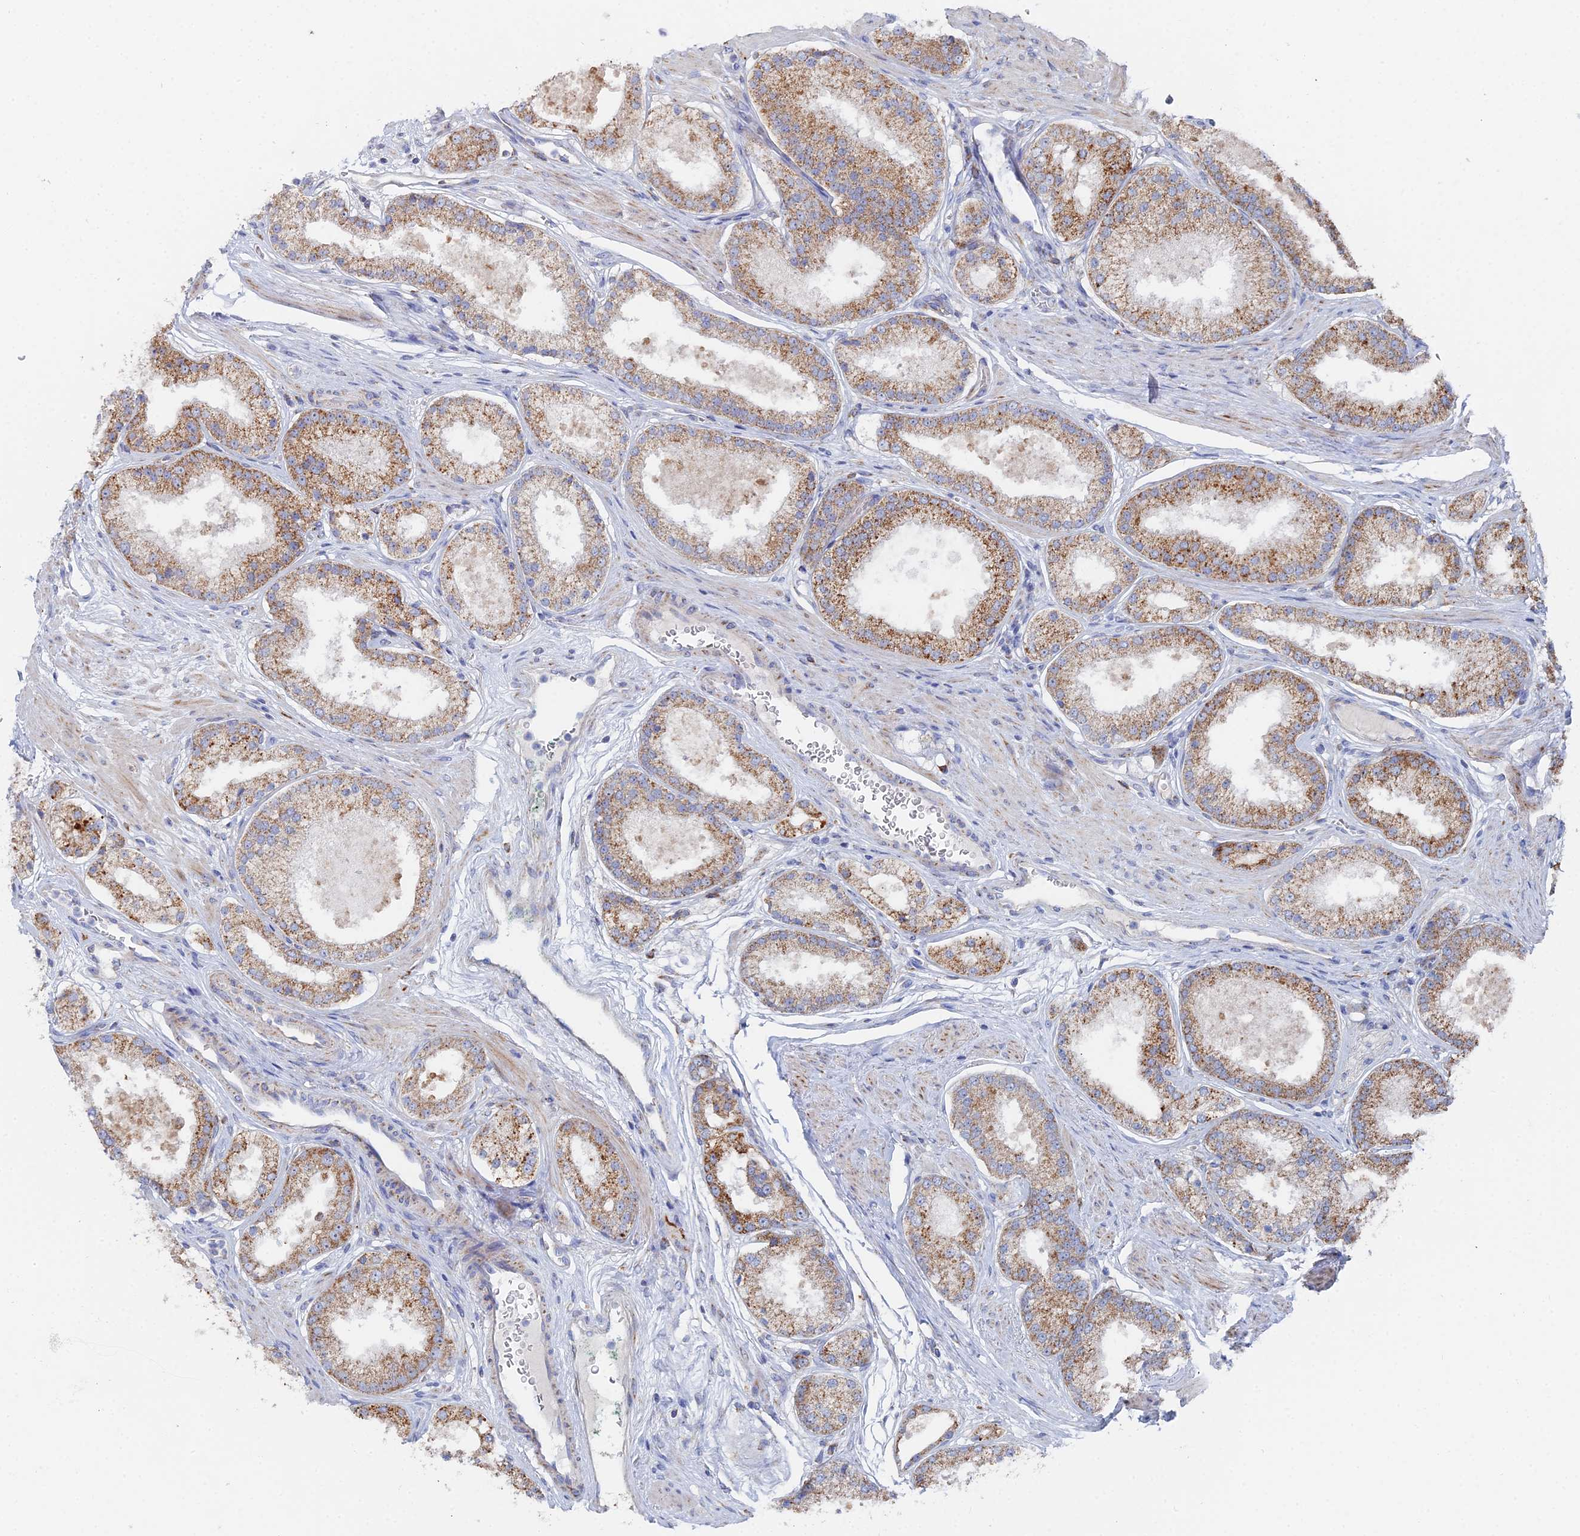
{"staining": {"intensity": "moderate", "quantity": ">75%", "location": "cytoplasmic/membranous"}, "tissue": "prostate cancer", "cell_type": "Tumor cells", "image_type": "cancer", "snomed": [{"axis": "morphology", "description": "Adenocarcinoma, Low grade"}, {"axis": "topography", "description": "Prostate"}], "caption": "Adenocarcinoma (low-grade) (prostate) stained with DAB immunohistochemistry (IHC) reveals medium levels of moderate cytoplasmic/membranous positivity in about >75% of tumor cells.", "gene": "MPC1", "patient": {"sex": "male", "age": 59}}